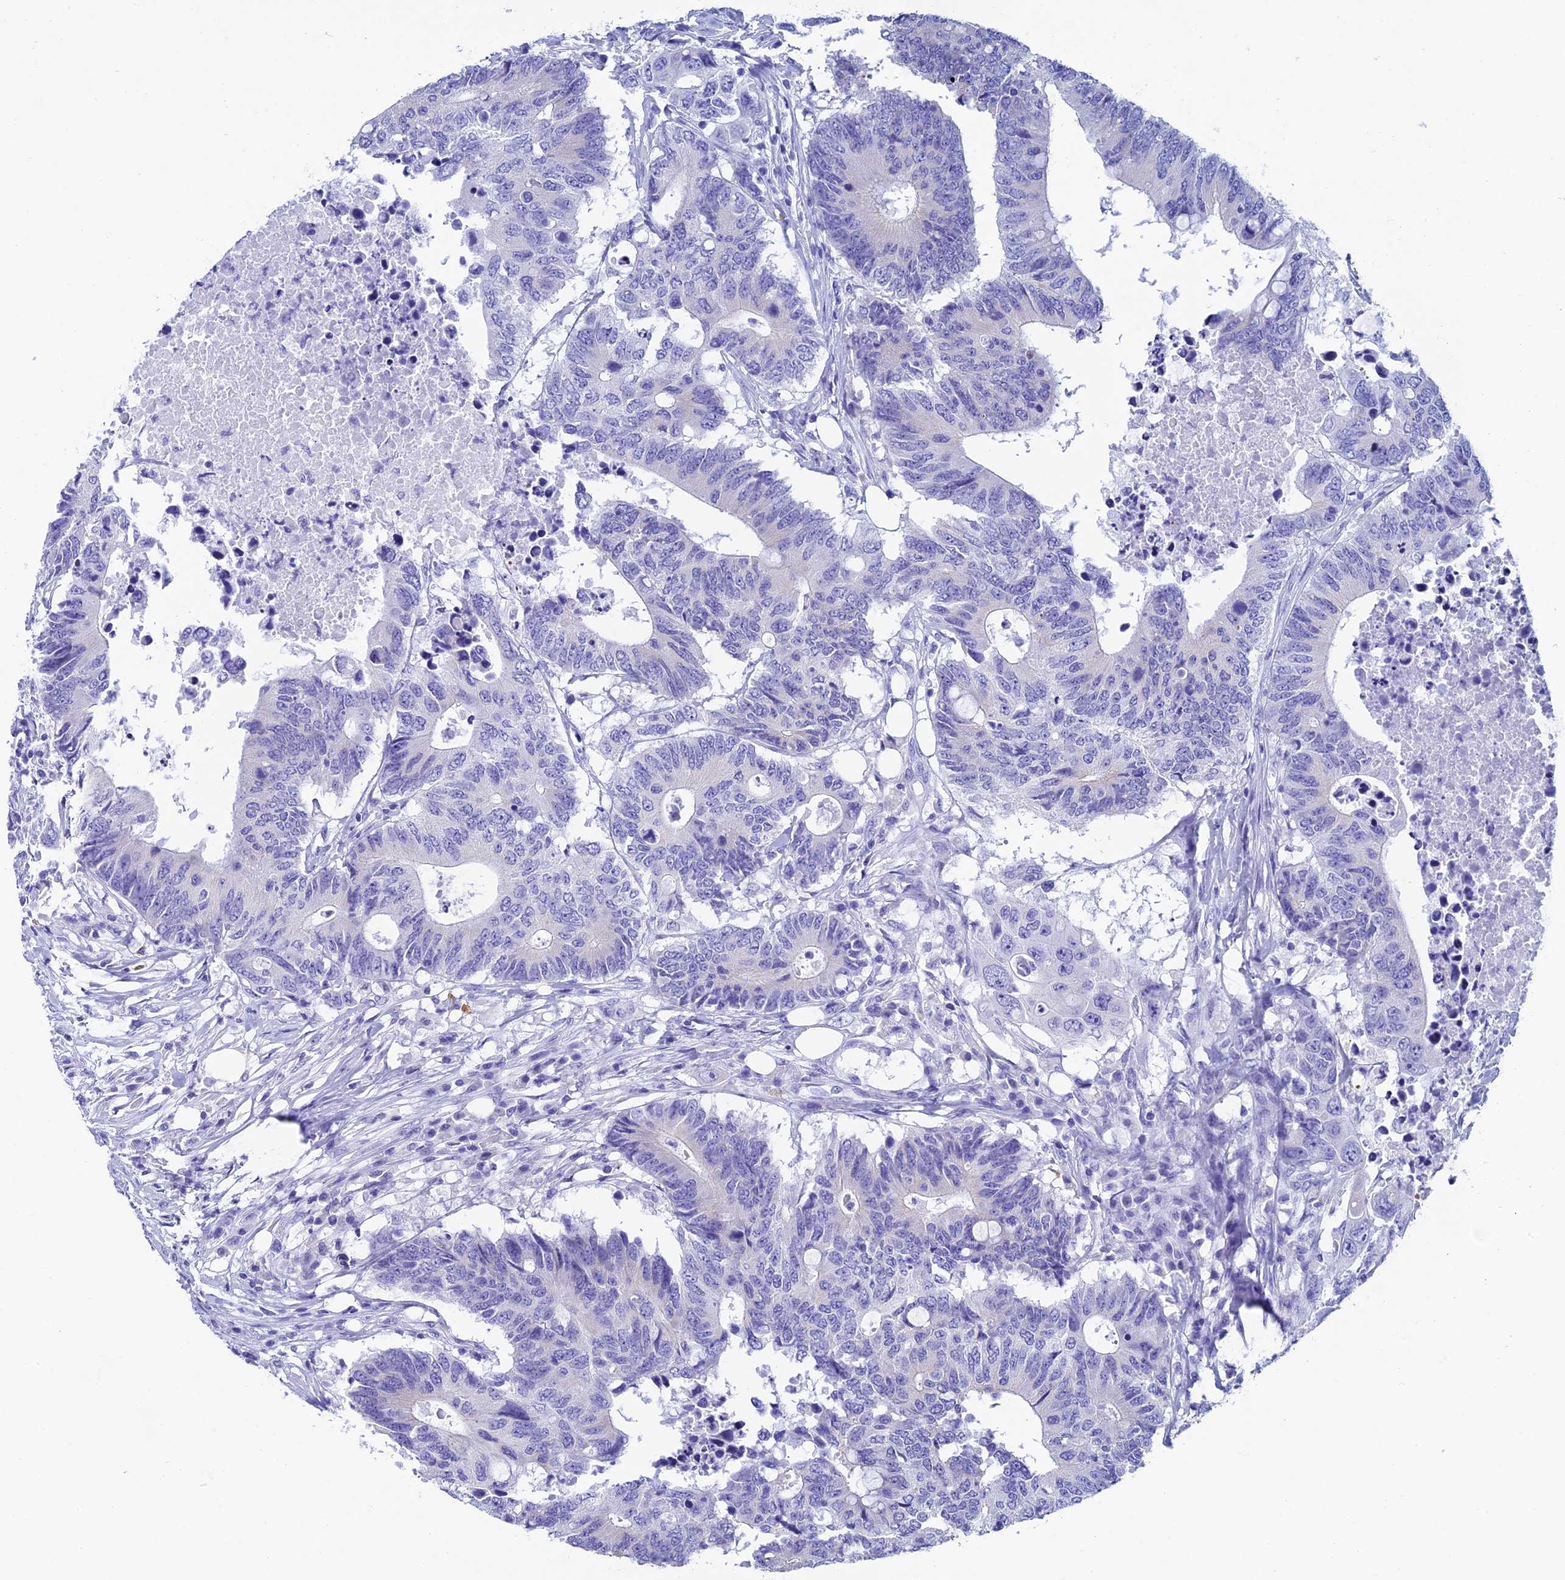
{"staining": {"intensity": "negative", "quantity": "none", "location": "none"}, "tissue": "colorectal cancer", "cell_type": "Tumor cells", "image_type": "cancer", "snomed": [{"axis": "morphology", "description": "Adenocarcinoma, NOS"}, {"axis": "topography", "description": "Colon"}], "caption": "Immunohistochemical staining of colorectal adenocarcinoma displays no significant expression in tumor cells.", "gene": "REEP4", "patient": {"sex": "male", "age": 71}}